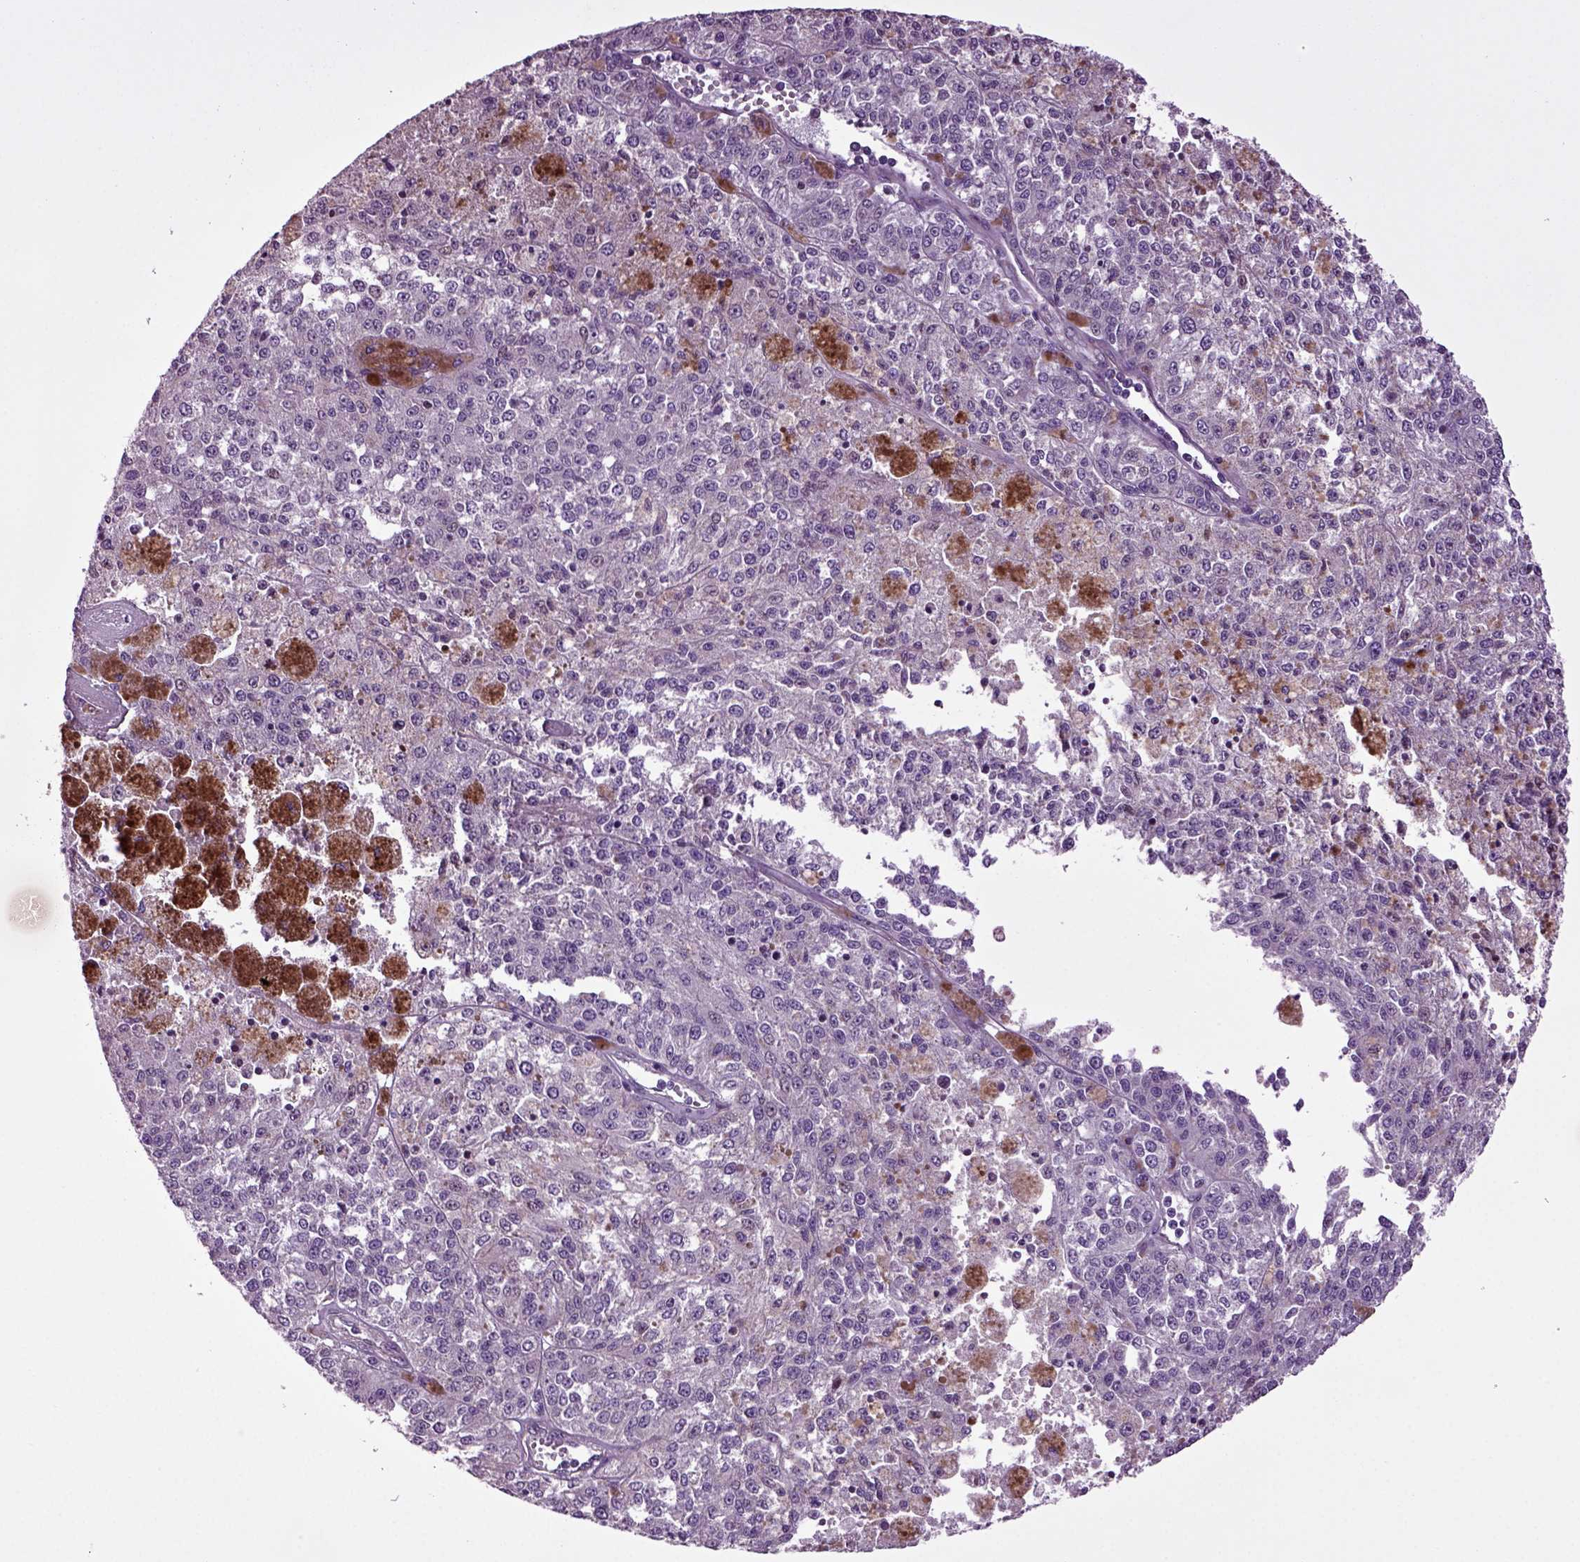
{"staining": {"intensity": "negative", "quantity": "none", "location": "none"}, "tissue": "melanoma", "cell_type": "Tumor cells", "image_type": "cancer", "snomed": [{"axis": "morphology", "description": "Malignant melanoma, Metastatic site"}, {"axis": "topography", "description": "Lymph node"}], "caption": "High power microscopy histopathology image of an IHC photomicrograph of melanoma, revealing no significant expression in tumor cells. Nuclei are stained in blue.", "gene": "HAGHL", "patient": {"sex": "female", "age": 64}}